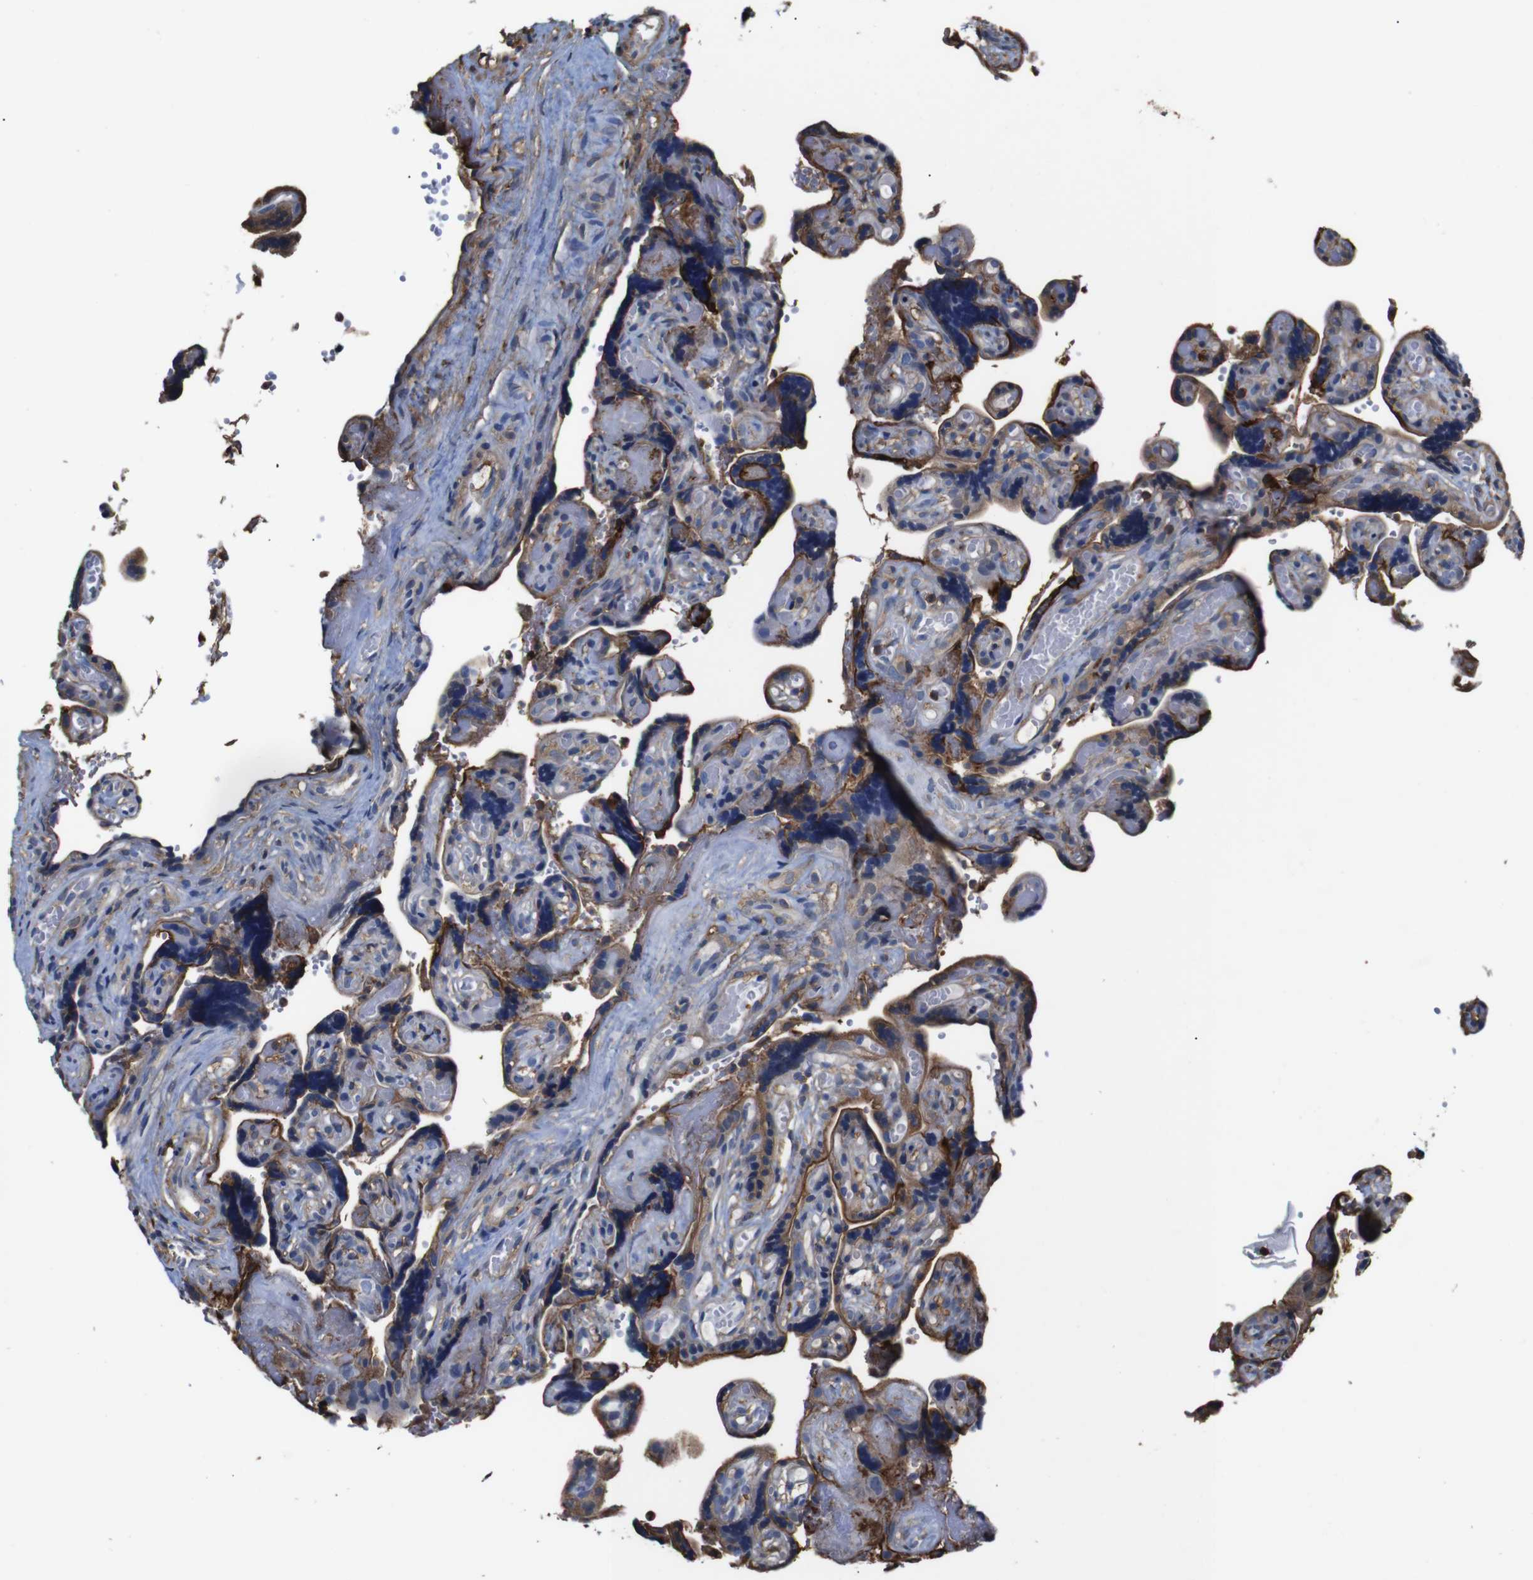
{"staining": {"intensity": "negative", "quantity": "none", "location": "none"}, "tissue": "placenta", "cell_type": "Decidual cells", "image_type": "normal", "snomed": [{"axis": "morphology", "description": "Normal tissue, NOS"}, {"axis": "topography", "description": "Placenta"}], "caption": "High power microscopy histopathology image of an immunohistochemistry (IHC) photomicrograph of normal placenta, revealing no significant expression in decidual cells. (DAB (3,3'-diaminobenzidine) immunohistochemistry (IHC) visualized using brightfield microscopy, high magnification).", "gene": "PI4KA", "patient": {"sex": "female", "age": 30}}